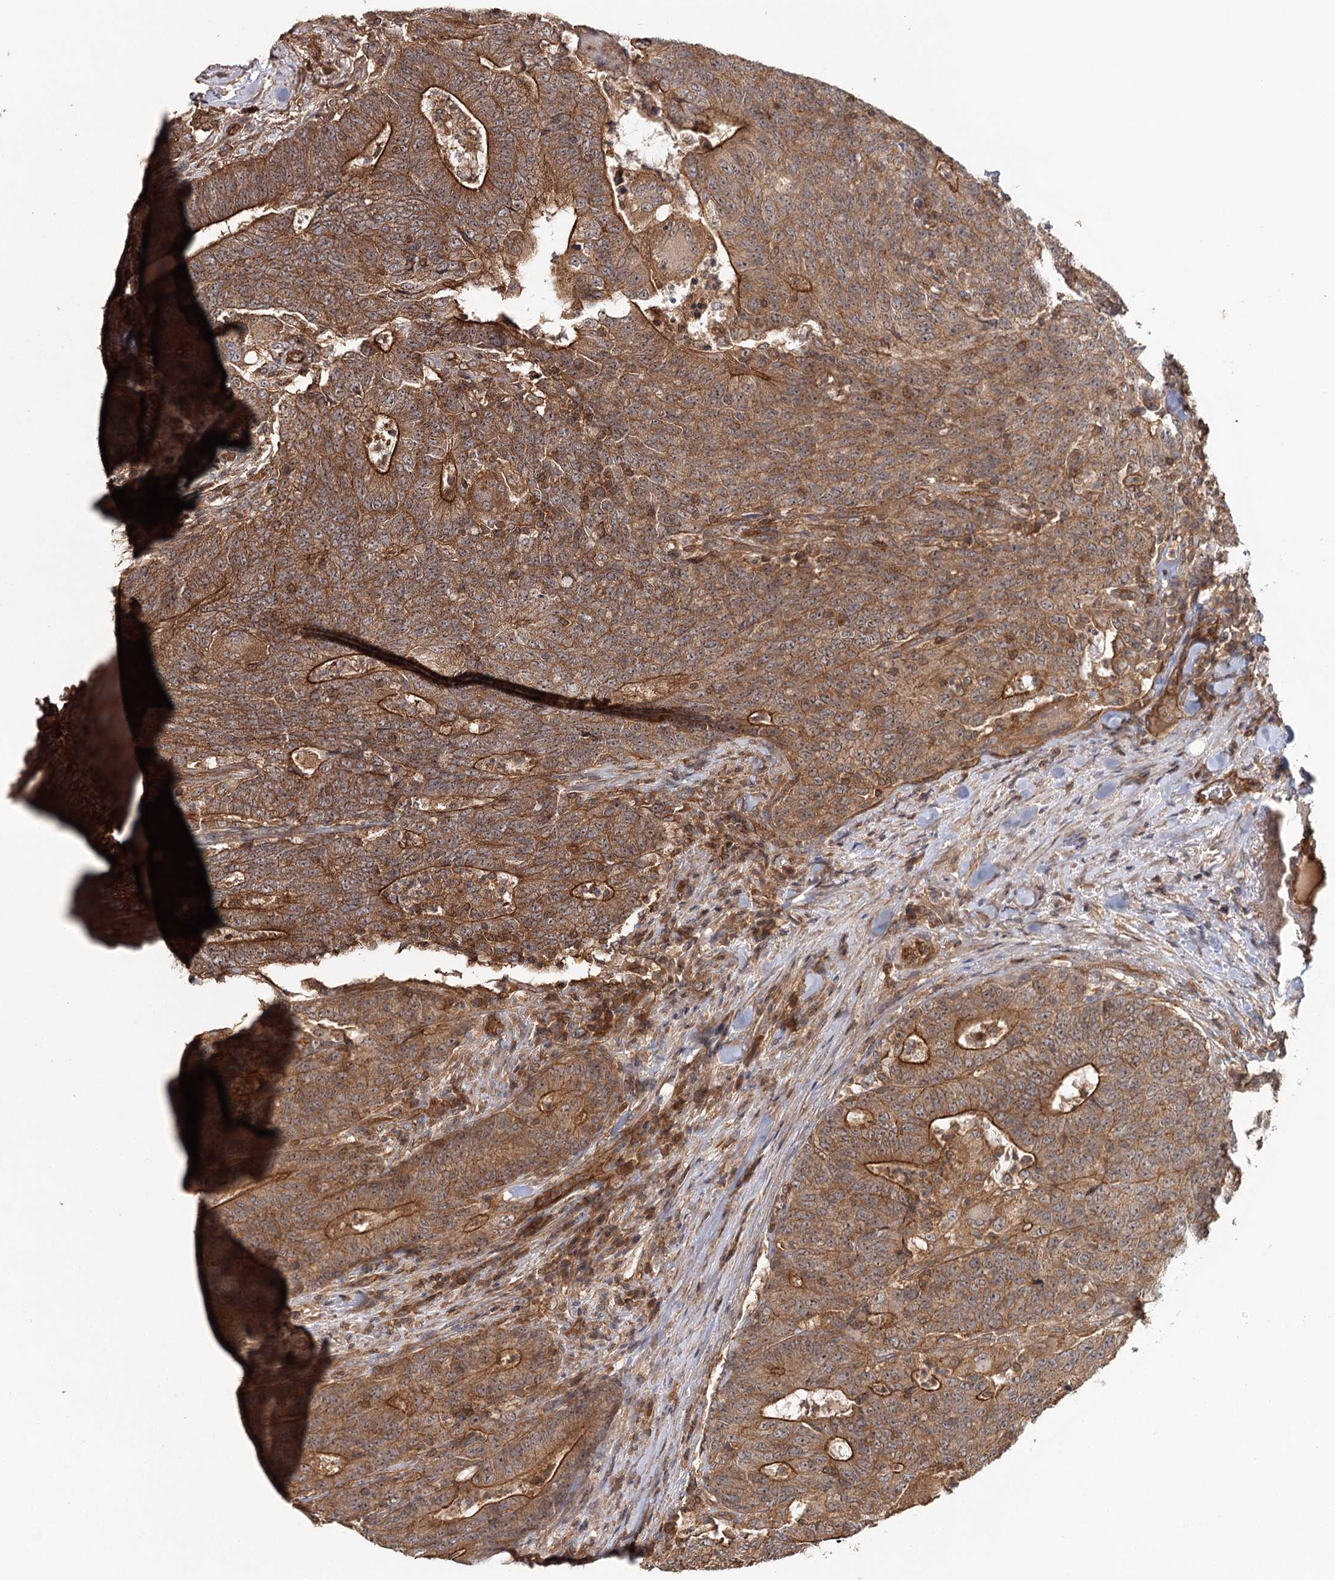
{"staining": {"intensity": "moderate", "quantity": ">75%", "location": "cytoplasmic/membranous"}, "tissue": "colorectal cancer", "cell_type": "Tumor cells", "image_type": "cancer", "snomed": [{"axis": "morphology", "description": "Normal tissue, NOS"}, {"axis": "morphology", "description": "Adenocarcinoma, NOS"}, {"axis": "topography", "description": "Colon"}], "caption": "Moderate cytoplasmic/membranous positivity for a protein is appreciated in about >75% of tumor cells of colorectal cancer (adenocarcinoma) using immunohistochemistry.", "gene": "BCR", "patient": {"sex": "female", "age": 75}}